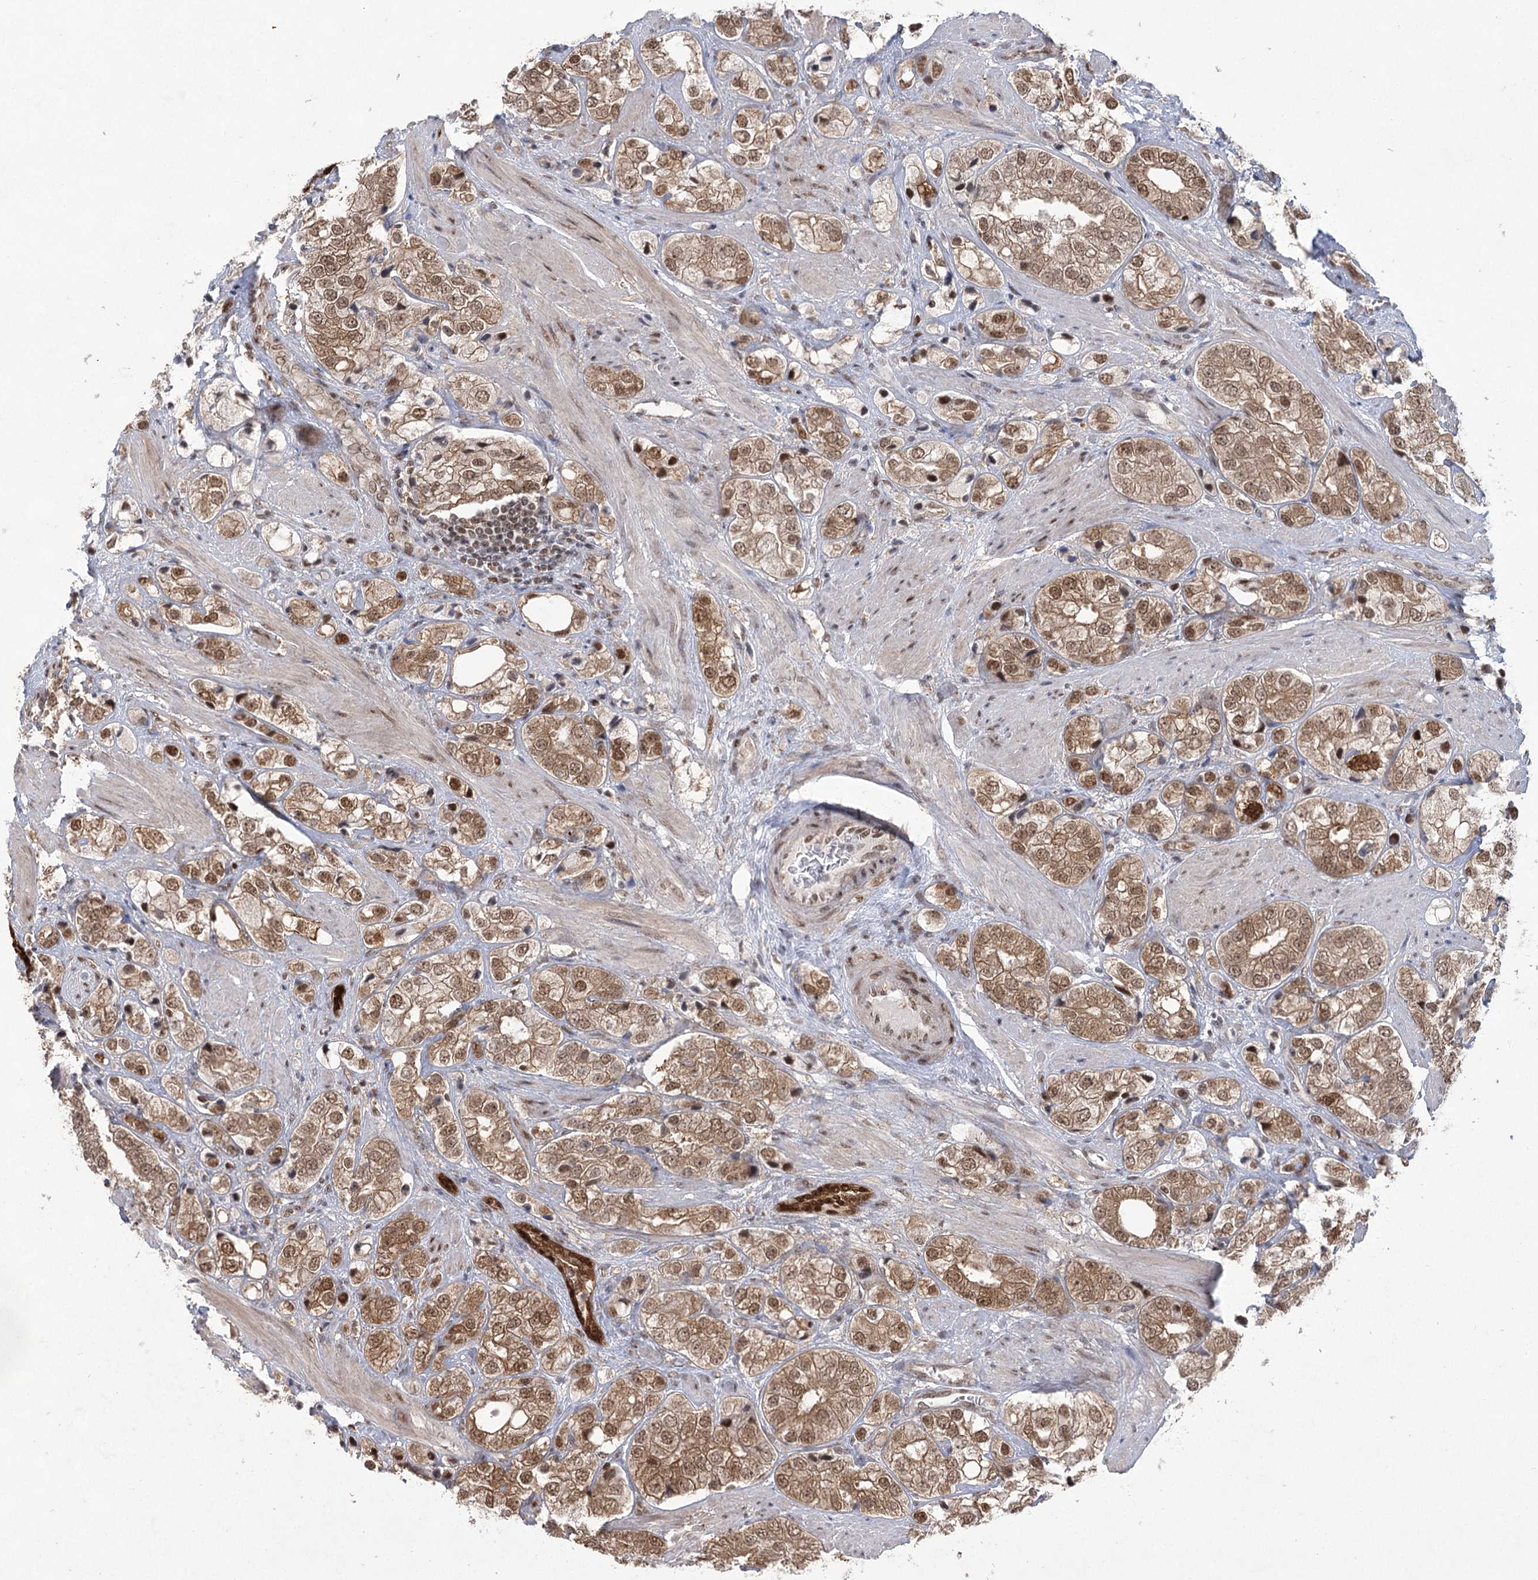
{"staining": {"intensity": "moderate", "quantity": ">75%", "location": "cytoplasmic/membranous,nuclear"}, "tissue": "prostate cancer", "cell_type": "Tumor cells", "image_type": "cancer", "snomed": [{"axis": "morphology", "description": "Adenocarcinoma, High grade"}, {"axis": "topography", "description": "Prostate"}], "caption": "The histopathology image demonstrates staining of prostate cancer, revealing moderate cytoplasmic/membranous and nuclear protein staining (brown color) within tumor cells.", "gene": "ZCCHC8", "patient": {"sex": "male", "age": 50}}